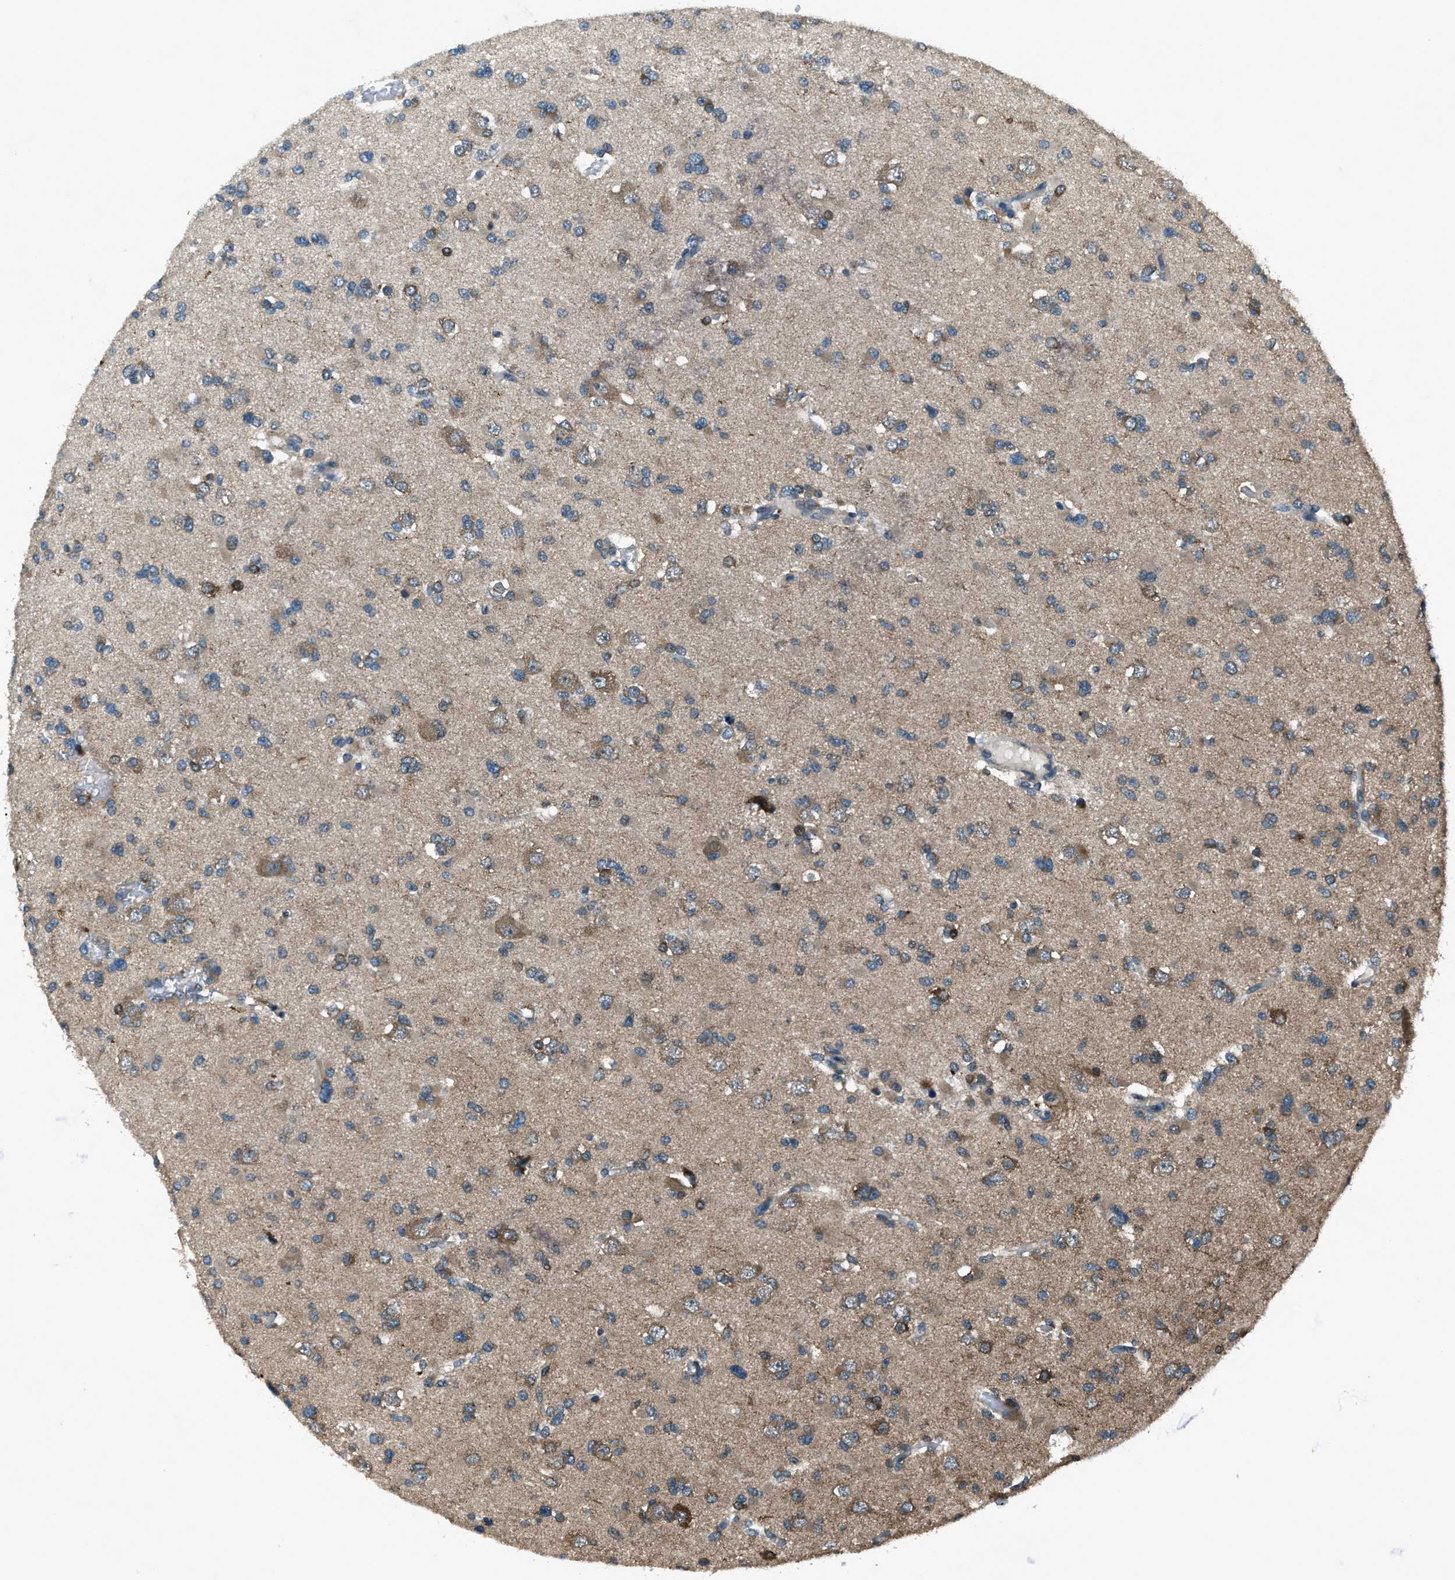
{"staining": {"intensity": "moderate", "quantity": "25%-75%", "location": "cytoplasmic/membranous"}, "tissue": "glioma", "cell_type": "Tumor cells", "image_type": "cancer", "snomed": [{"axis": "morphology", "description": "Glioma, malignant, Low grade"}, {"axis": "topography", "description": "Brain"}], "caption": "Malignant low-grade glioma stained for a protein (brown) reveals moderate cytoplasmic/membranous positive positivity in approximately 25%-75% of tumor cells.", "gene": "TRIM4", "patient": {"sex": "female", "age": 22}}